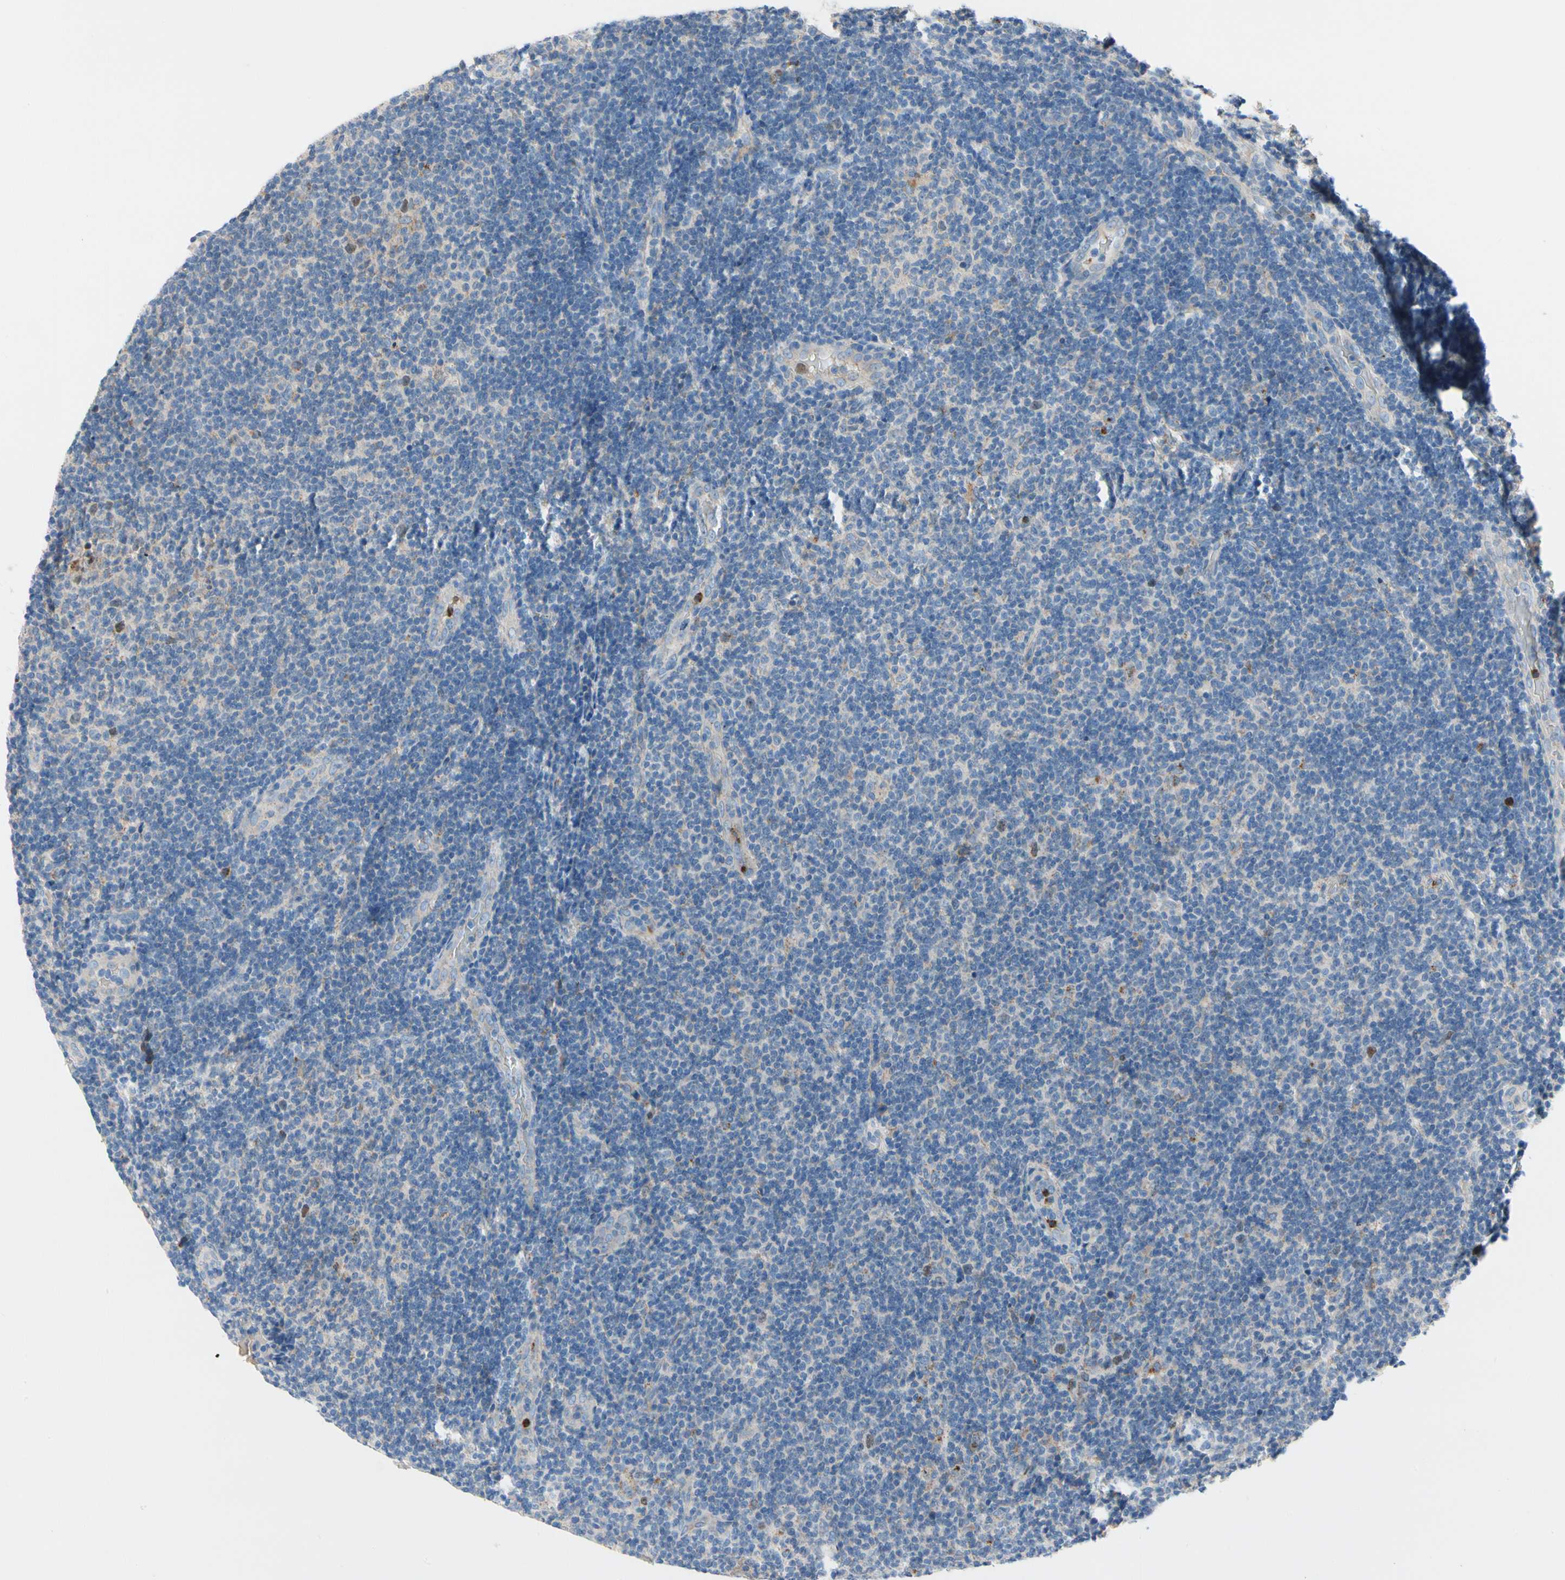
{"staining": {"intensity": "negative", "quantity": "none", "location": "none"}, "tissue": "lymphoma", "cell_type": "Tumor cells", "image_type": "cancer", "snomed": [{"axis": "morphology", "description": "Malignant lymphoma, non-Hodgkin's type, Low grade"}, {"axis": "topography", "description": "Lymph node"}], "caption": "Tumor cells are negative for protein expression in human malignant lymphoma, non-Hodgkin's type (low-grade).", "gene": "HJURP", "patient": {"sex": "male", "age": 83}}